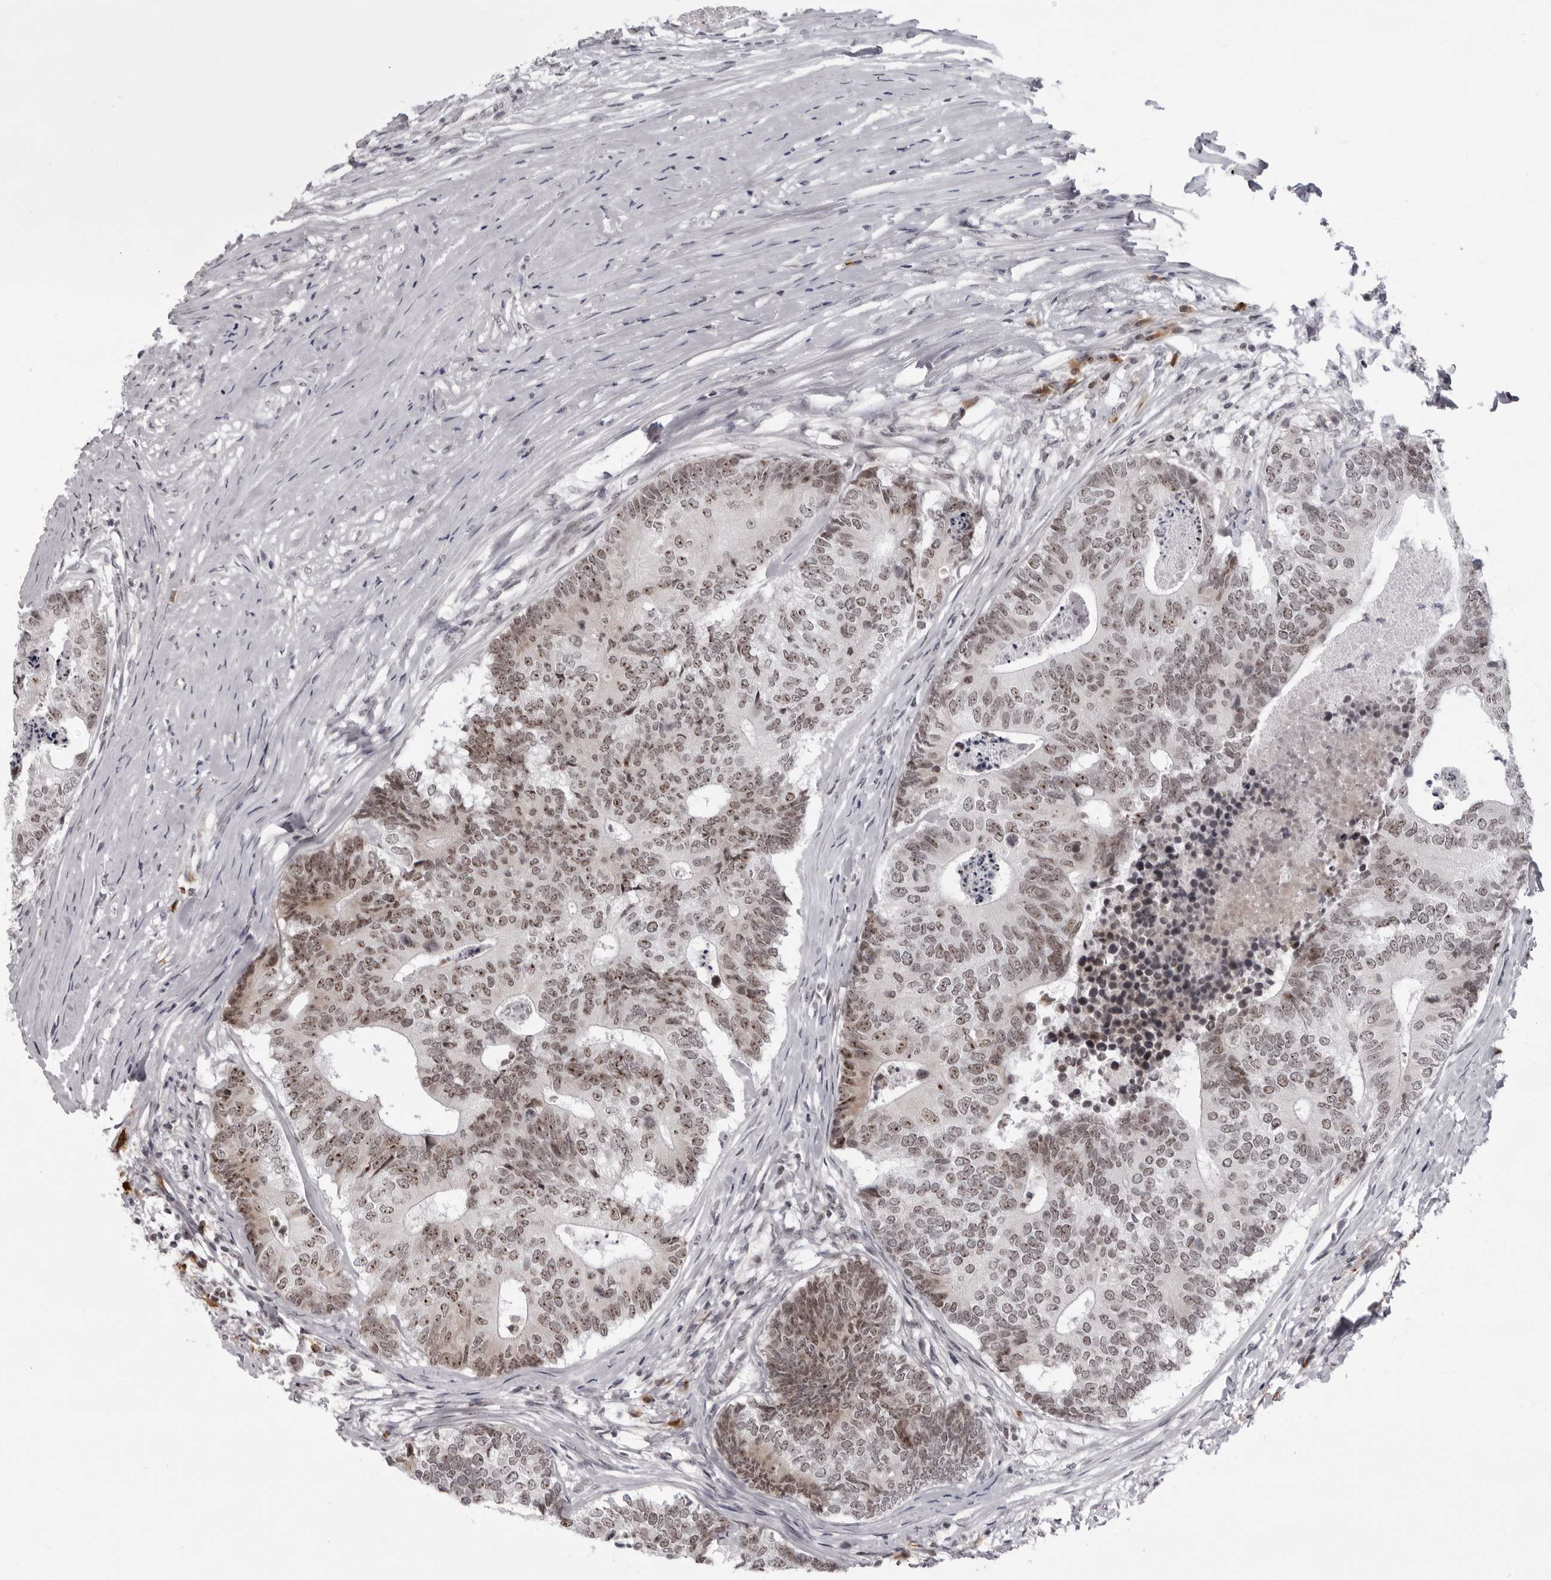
{"staining": {"intensity": "moderate", "quantity": ">75%", "location": "nuclear"}, "tissue": "colorectal cancer", "cell_type": "Tumor cells", "image_type": "cancer", "snomed": [{"axis": "morphology", "description": "Adenocarcinoma, NOS"}, {"axis": "topography", "description": "Colon"}], "caption": "Immunohistochemistry (IHC) photomicrograph of neoplastic tissue: adenocarcinoma (colorectal) stained using IHC exhibits medium levels of moderate protein expression localized specifically in the nuclear of tumor cells, appearing as a nuclear brown color.", "gene": "EXOSC10", "patient": {"sex": "female", "age": 67}}